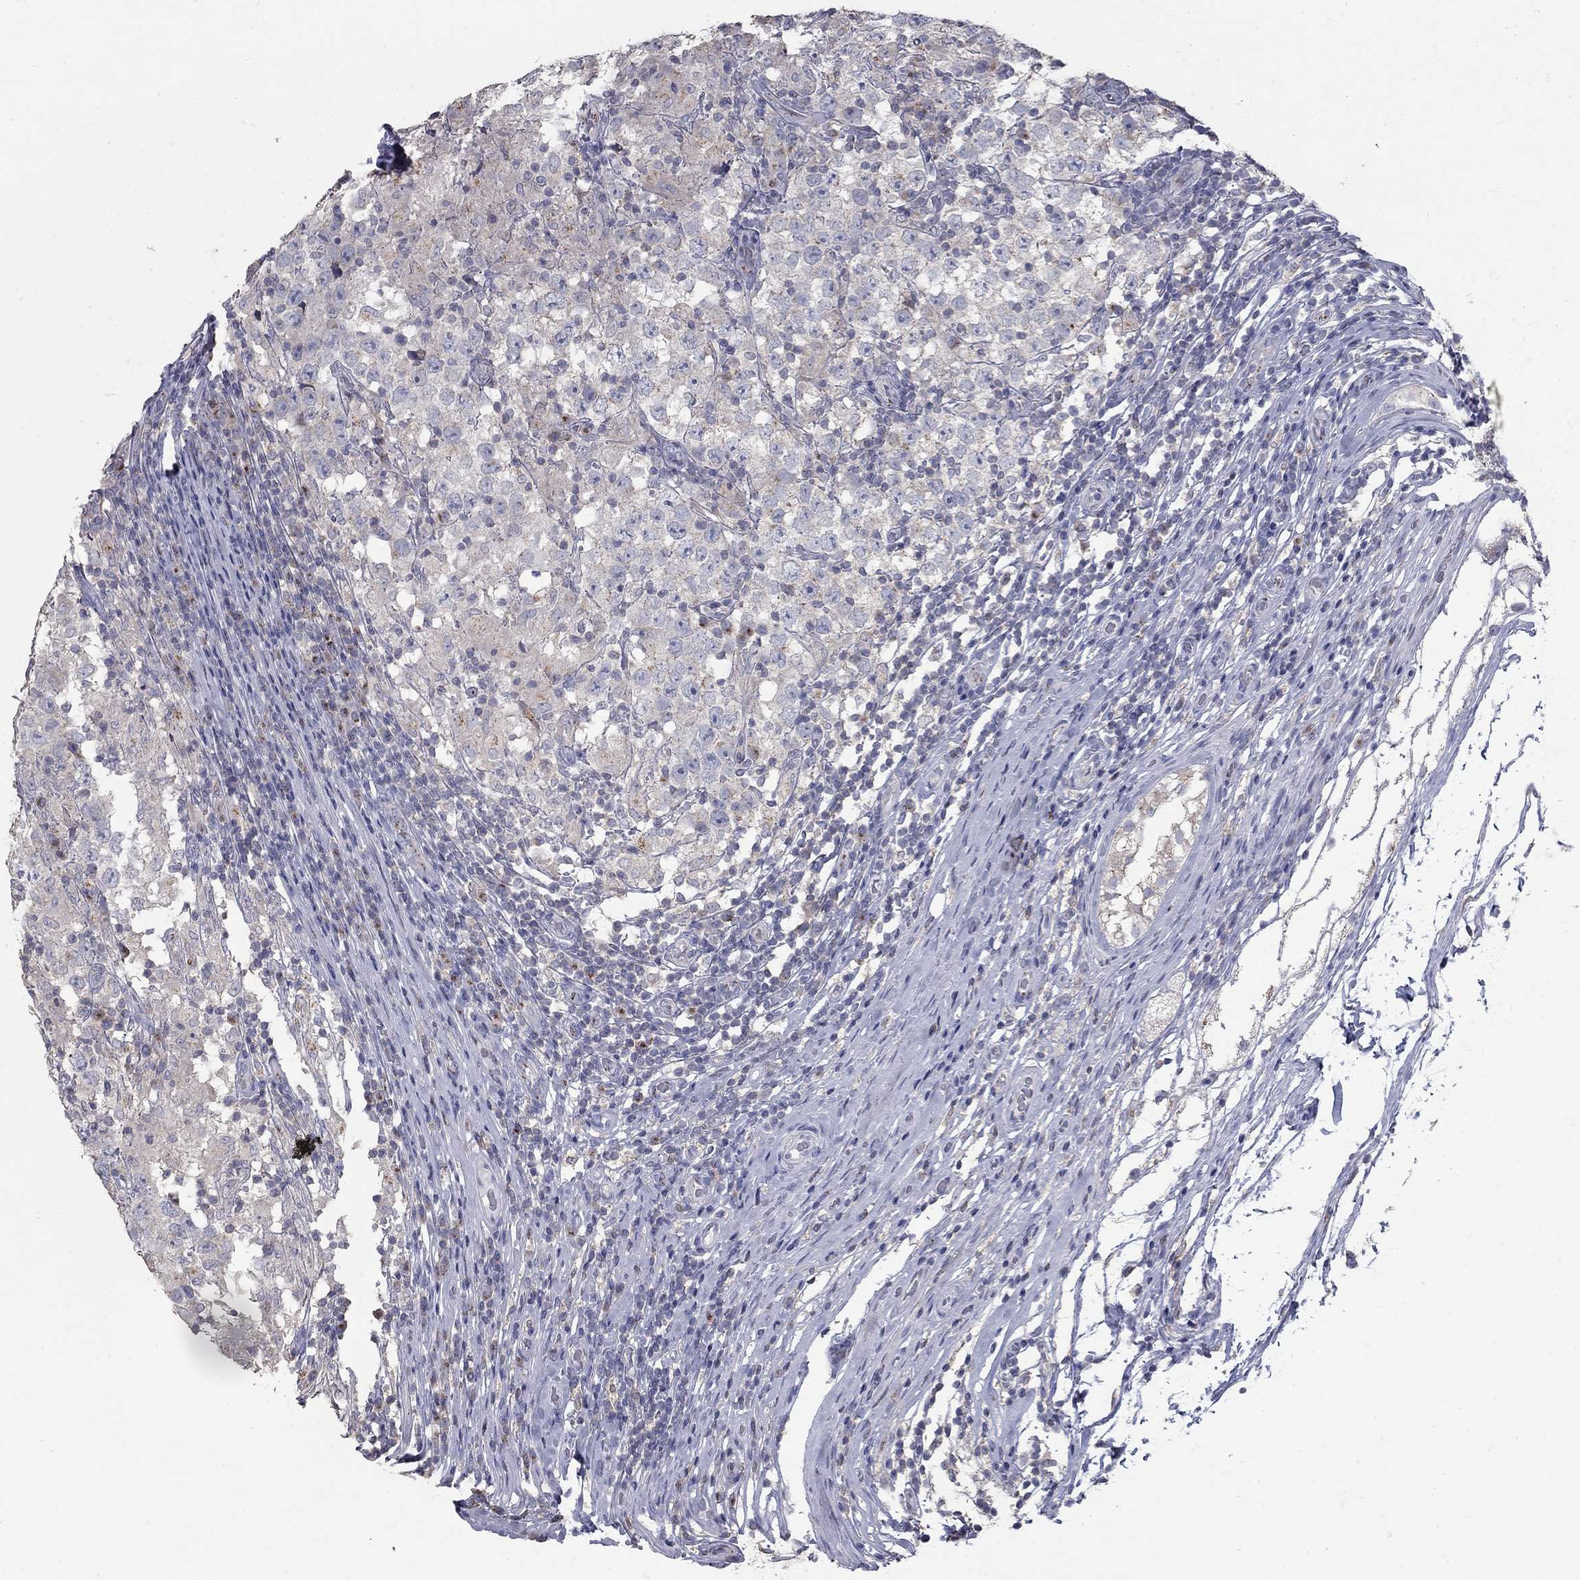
{"staining": {"intensity": "negative", "quantity": "none", "location": "none"}, "tissue": "testis cancer", "cell_type": "Tumor cells", "image_type": "cancer", "snomed": [{"axis": "morphology", "description": "Seminoma, NOS"}, {"axis": "morphology", "description": "Carcinoma, Embryonal, NOS"}, {"axis": "topography", "description": "Testis"}], "caption": "Testis seminoma was stained to show a protein in brown. There is no significant expression in tumor cells. Brightfield microscopy of IHC stained with DAB (3,3'-diaminobenzidine) (brown) and hematoxylin (blue), captured at high magnification.", "gene": "KIAA0319L", "patient": {"sex": "male", "age": 41}}